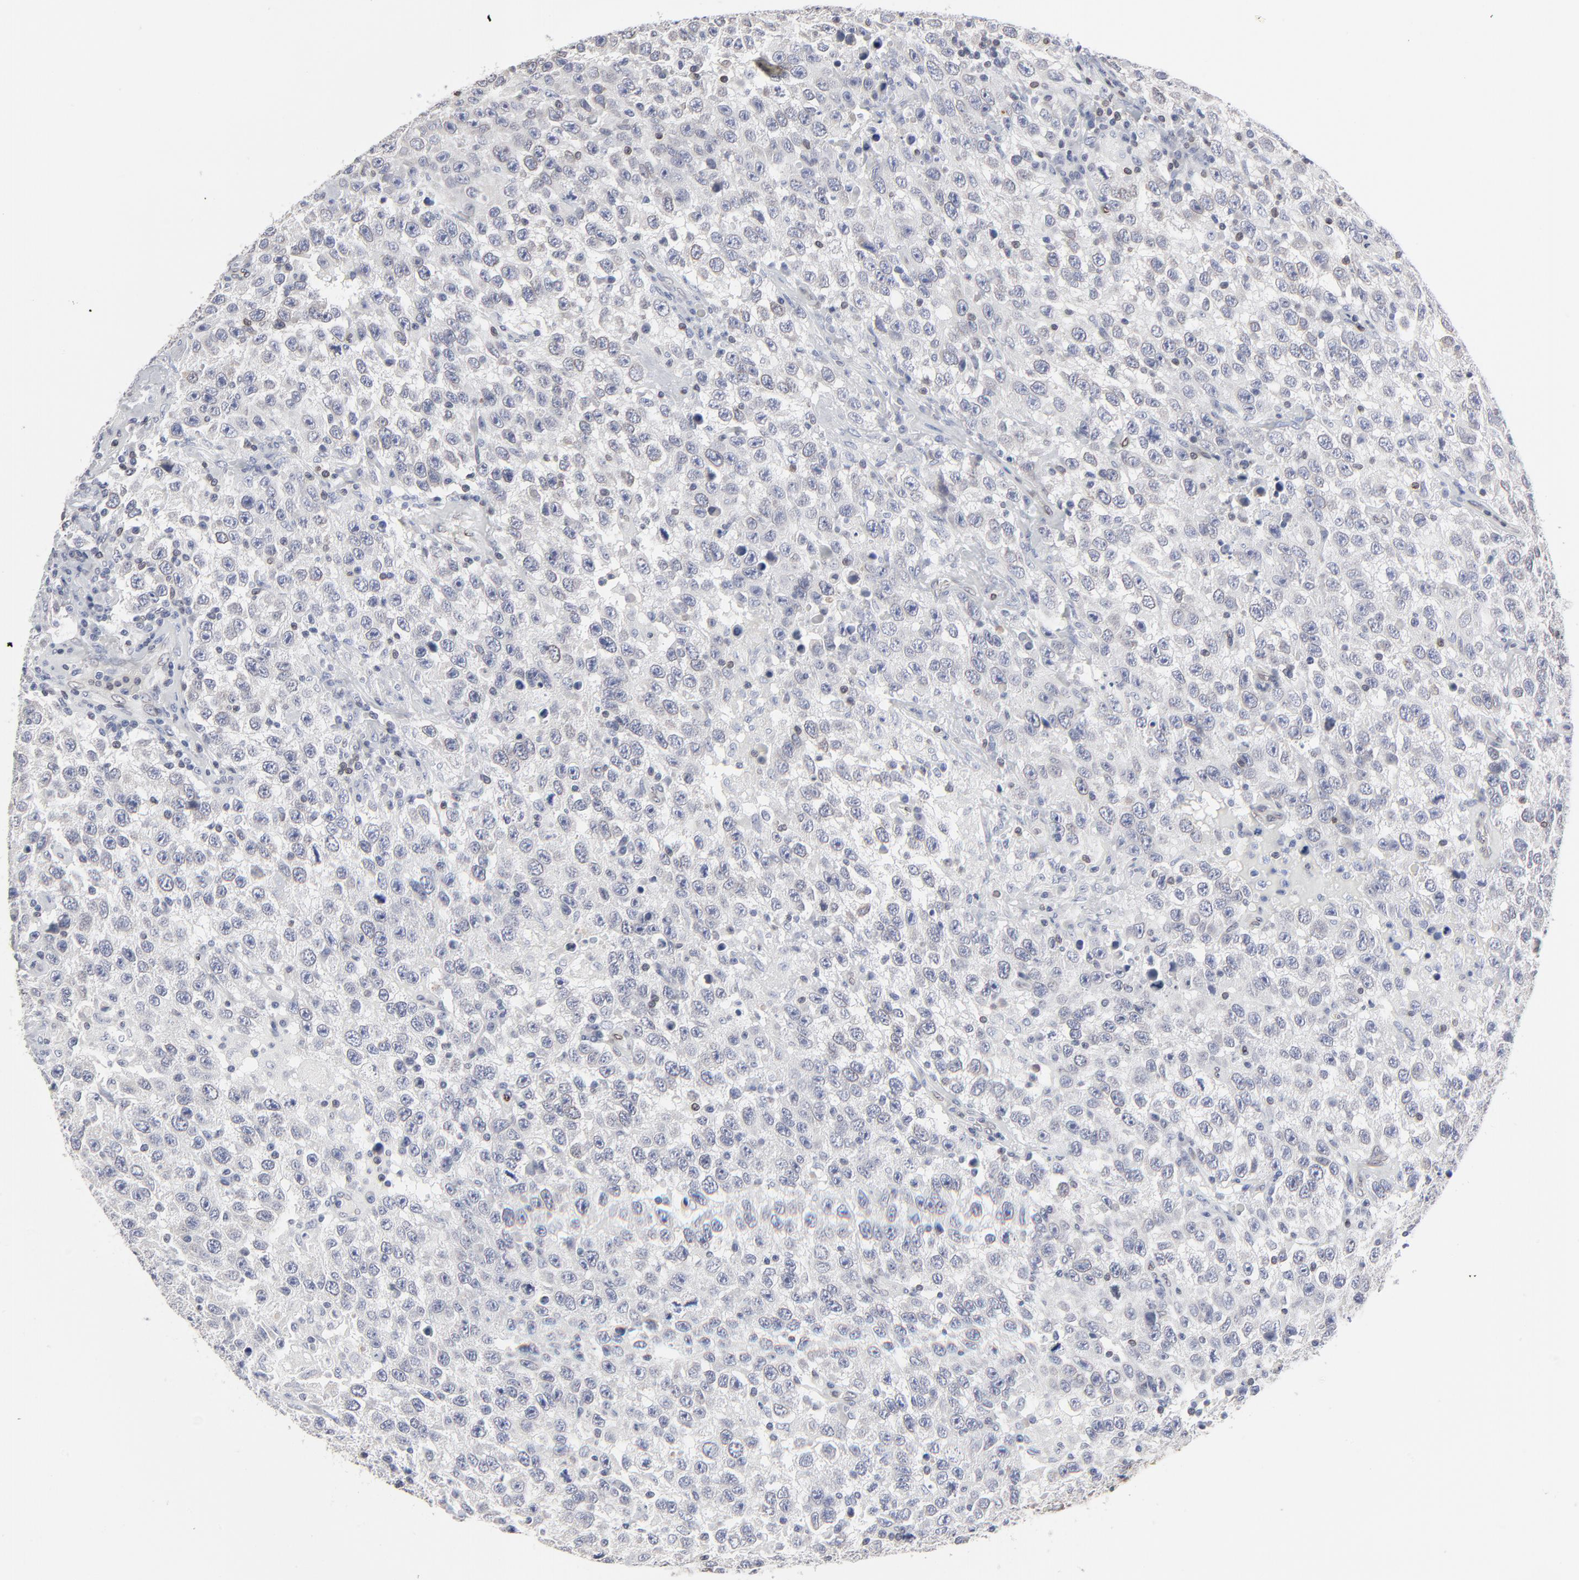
{"staining": {"intensity": "negative", "quantity": "none", "location": "none"}, "tissue": "testis cancer", "cell_type": "Tumor cells", "image_type": "cancer", "snomed": [{"axis": "morphology", "description": "Seminoma, NOS"}, {"axis": "topography", "description": "Testis"}], "caption": "Immunohistochemistry (IHC) image of neoplastic tissue: testis cancer (seminoma) stained with DAB shows no significant protein positivity in tumor cells.", "gene": "SYNE2", "patient": {"sex": "male", "age": 41}}